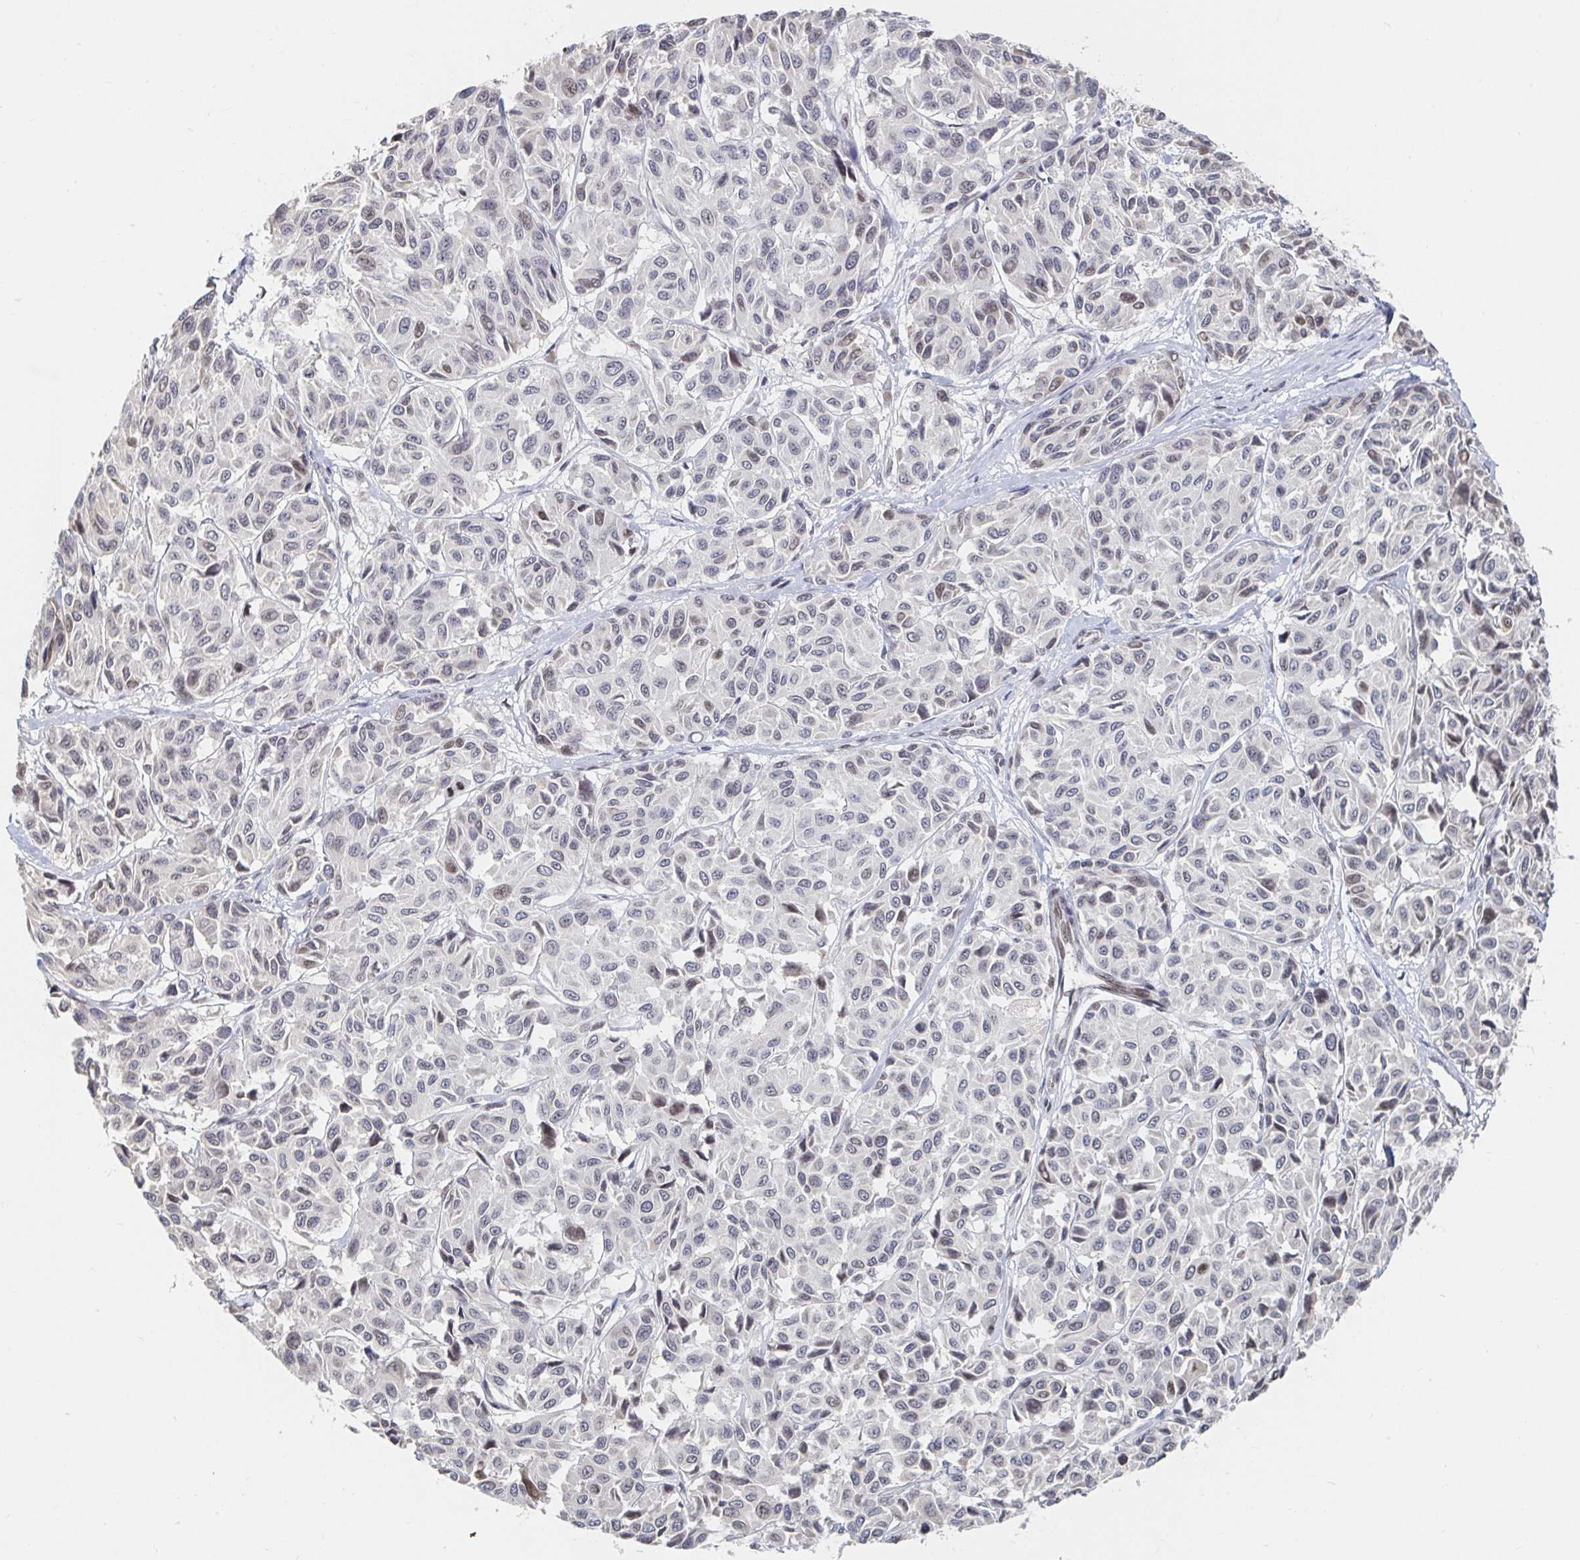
{"staining": {"intensity": "negative", "quantity": "none", "location": "none"}, "tissue": "melanoma", "cell_type": "Tumor cells", "image_type": "cancer", "snomed": [{"axis": "morphology", "description": "Malignant melanoma, NOS"}, {"axis": "topography", "description": "Skin"}], "caption": "Melanoma was stained to show a protein in brown. There is no significant staining in tumor cells. (DAB IHC visualized using brightfield microscopy, high magnification).", "gene": "CHD2", "patient": {"sex": "female", "age": 66}}